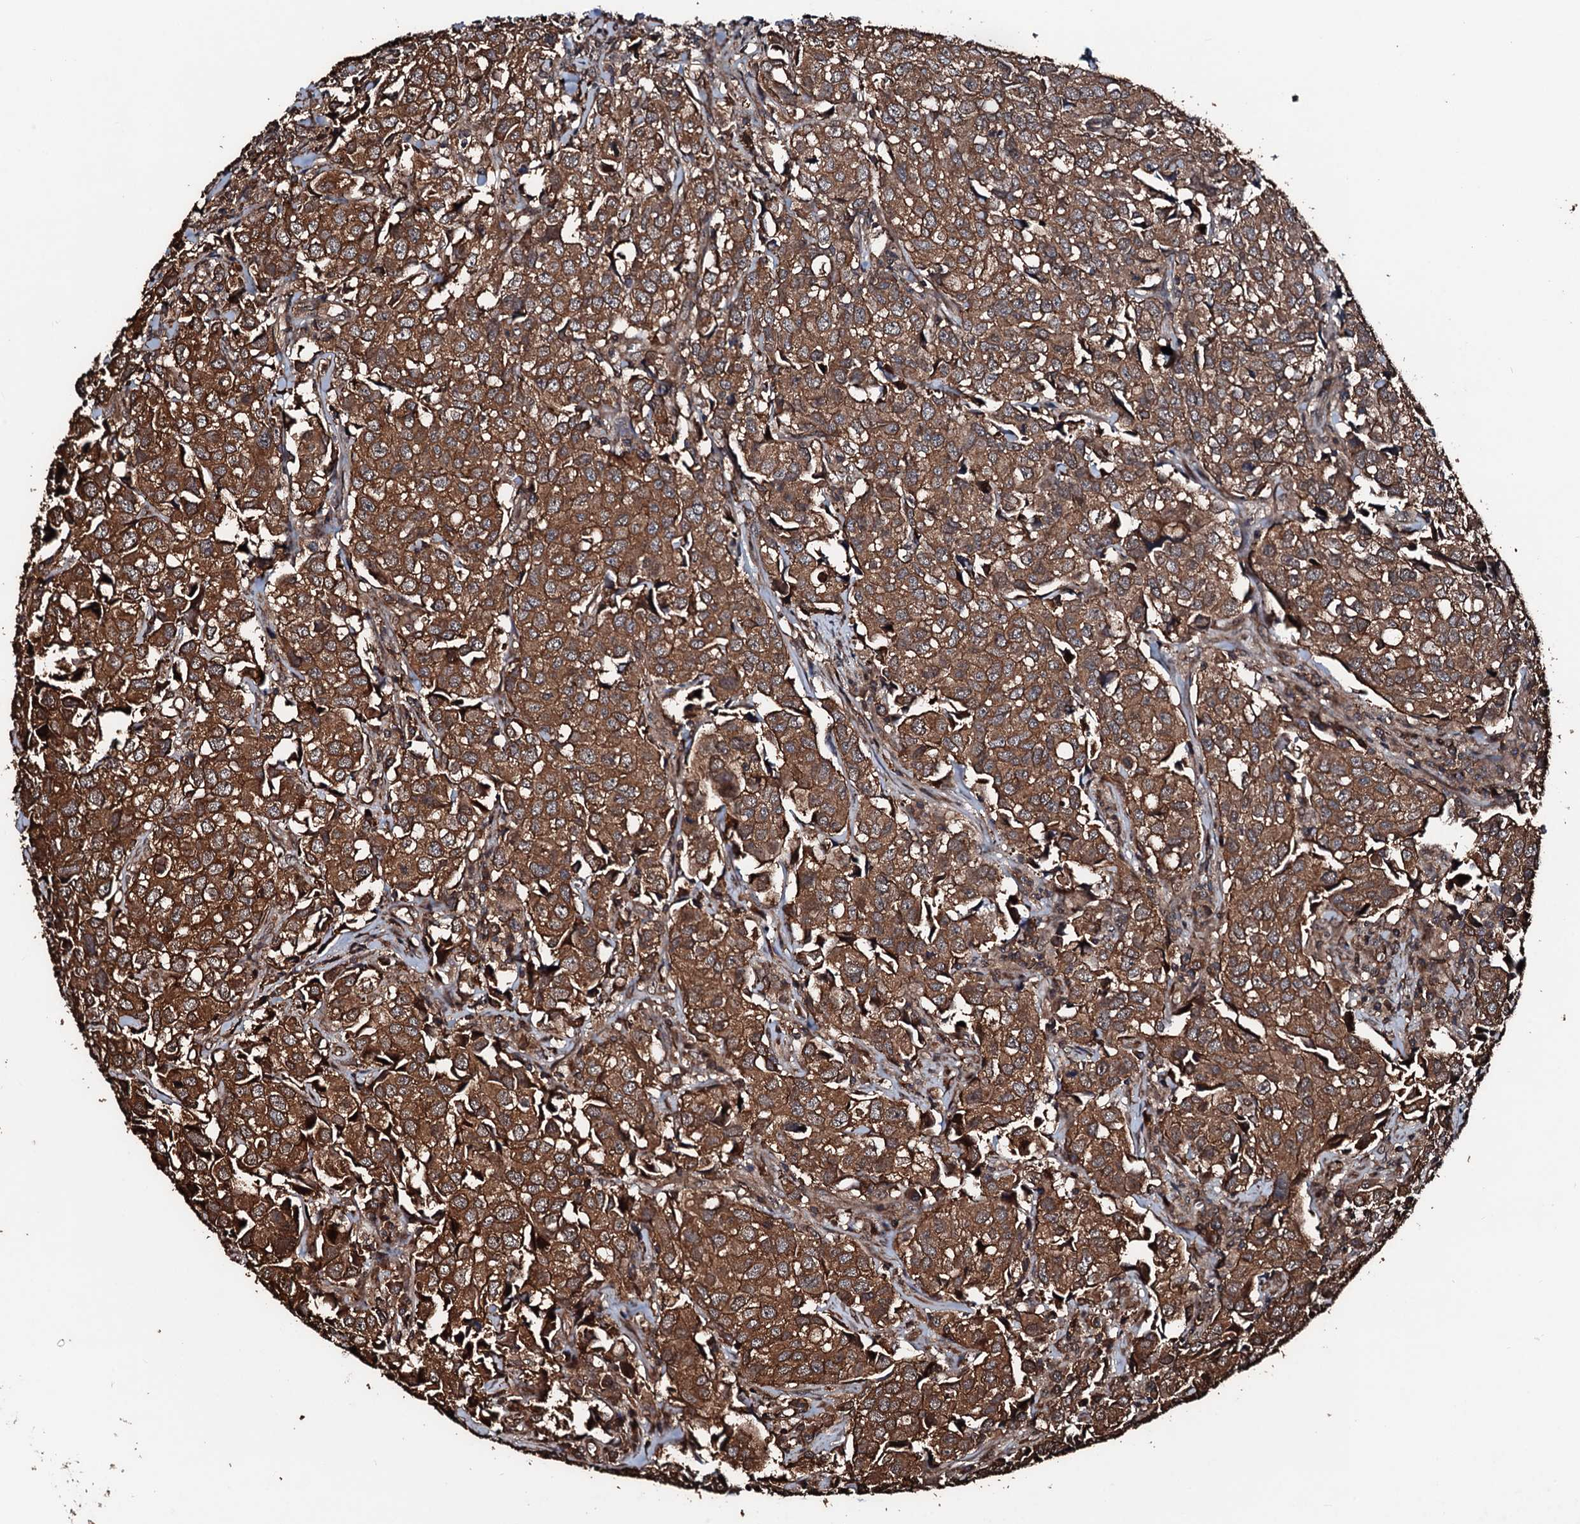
{"staining": {"intensity": "strong", "quantity": ">75%", "location": "cytoplasmic/membranous"}, "tissue": "urothelial cancer", "cell_type": "Tumor cells", "image_type": "cancer", "snomed": [{"axis": "morphology", "description": "Urothelial carcinoma, High grade"}, {"axis": "topography", "description": "Urinary bladder"}], "caption": "Immunohistochemistry (IHC) of urothelial cancer reveals high levels of strong cytoplasmic/membranous positivity in approximately >75% of tumor cells. (DAB (3,3'-diaminobenzidine) = brown stain, brightfield microscopy at high magnification).", "gene": "KIF18A", "patient": {"sex": "female", "age": 75}}